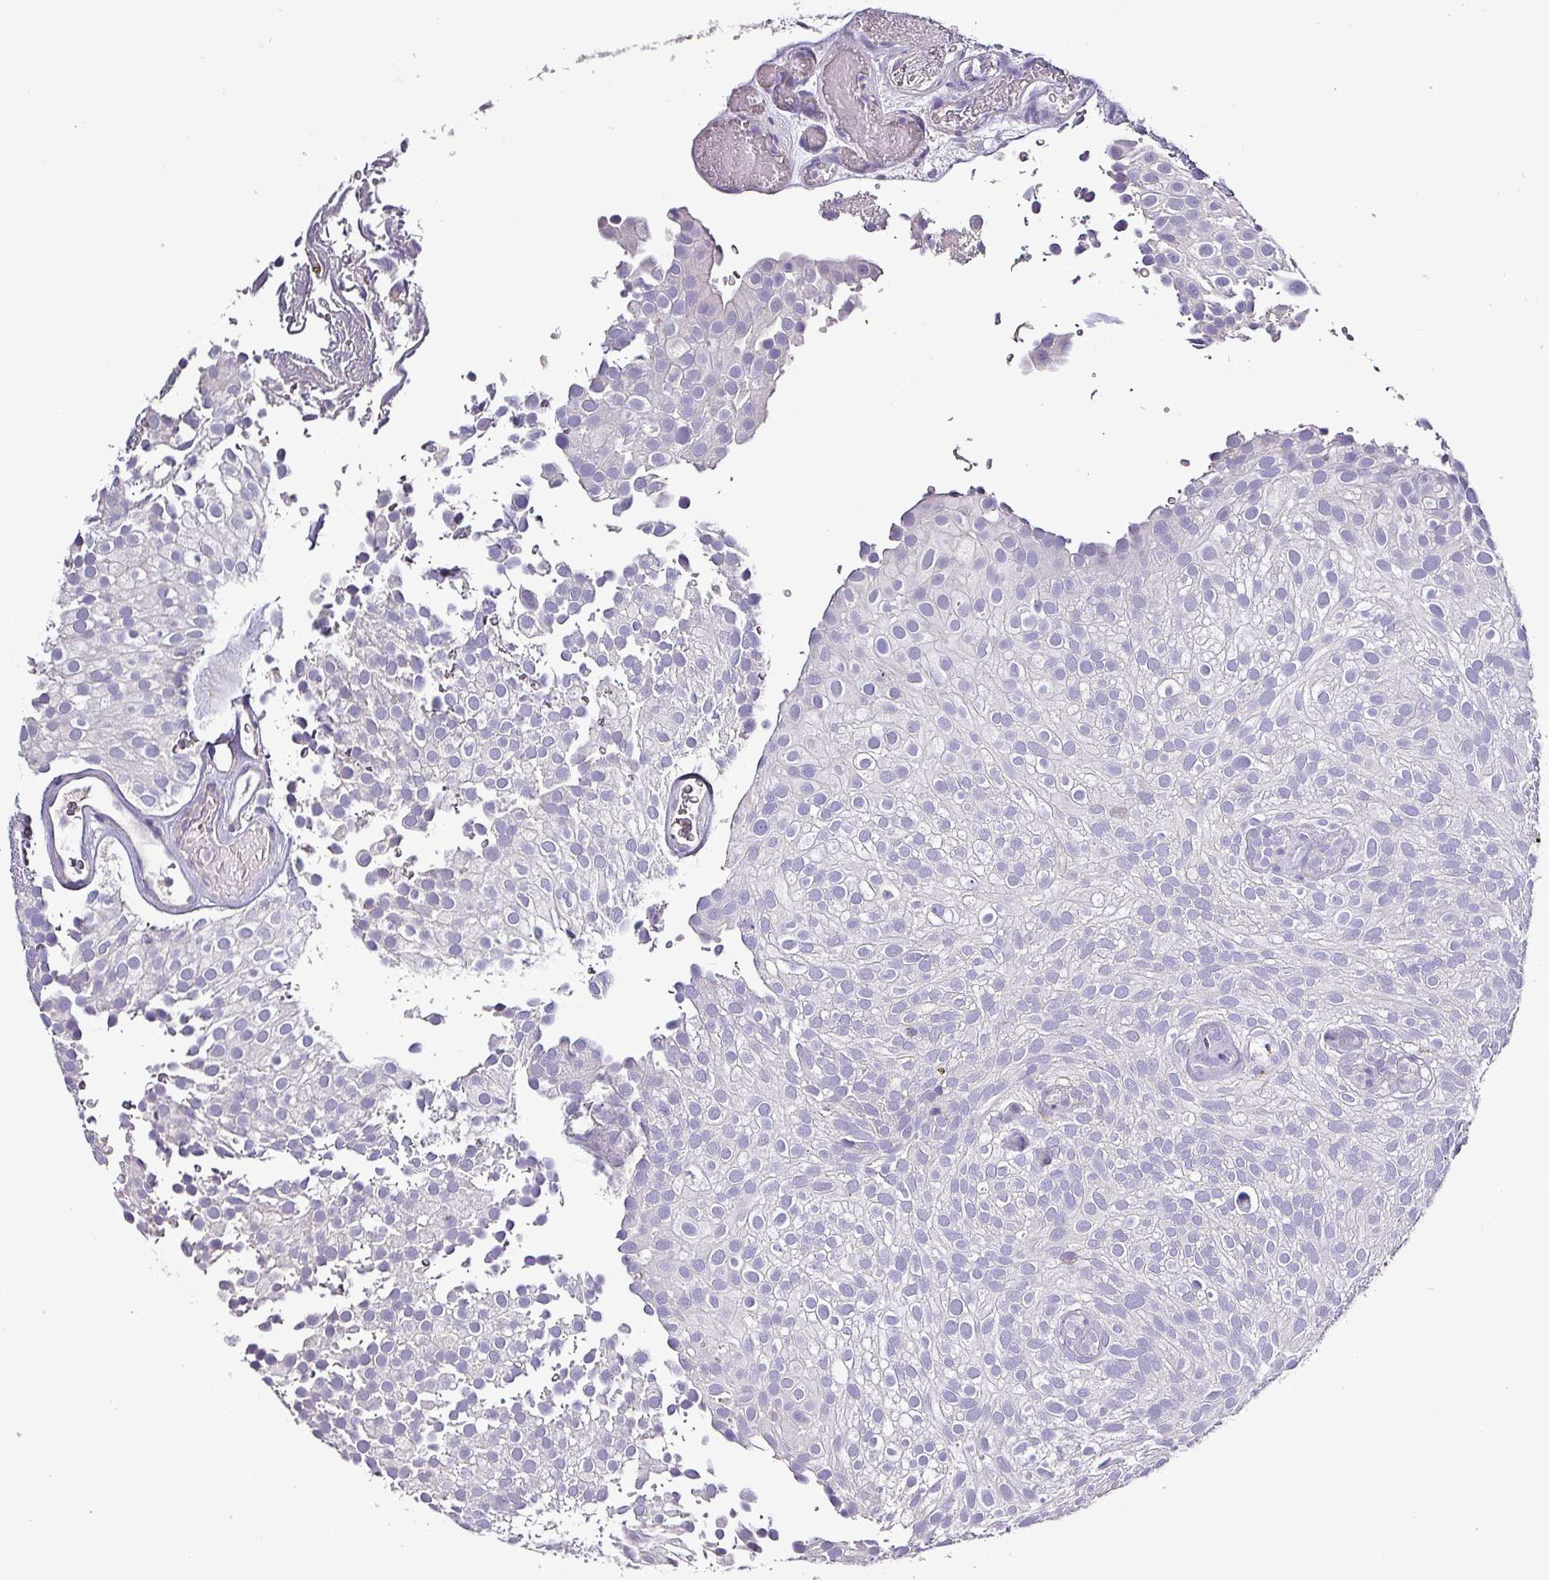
{"staining": {"intensity": "negative", "quantity": "none", "location": "none"}, "tissue": "urothelial cancer", "cell_type": "Tumor cells", "image_type": "cancer", "snomed": [{"axis": "morphology", "description": "Urothelial carcinoma, Low grade"}, {"axis": "topography", "description": "Urinary bladder"}], "caption": "This histopathology image is of urothelial cancer stained with immunohistochemistry (IHC) to label a protein in brown with the nuclei are counter-stained blue. There is no staining in tumor cells.", "gene": "HTRA4", "patient": {"sex": "male", "age": 78}}